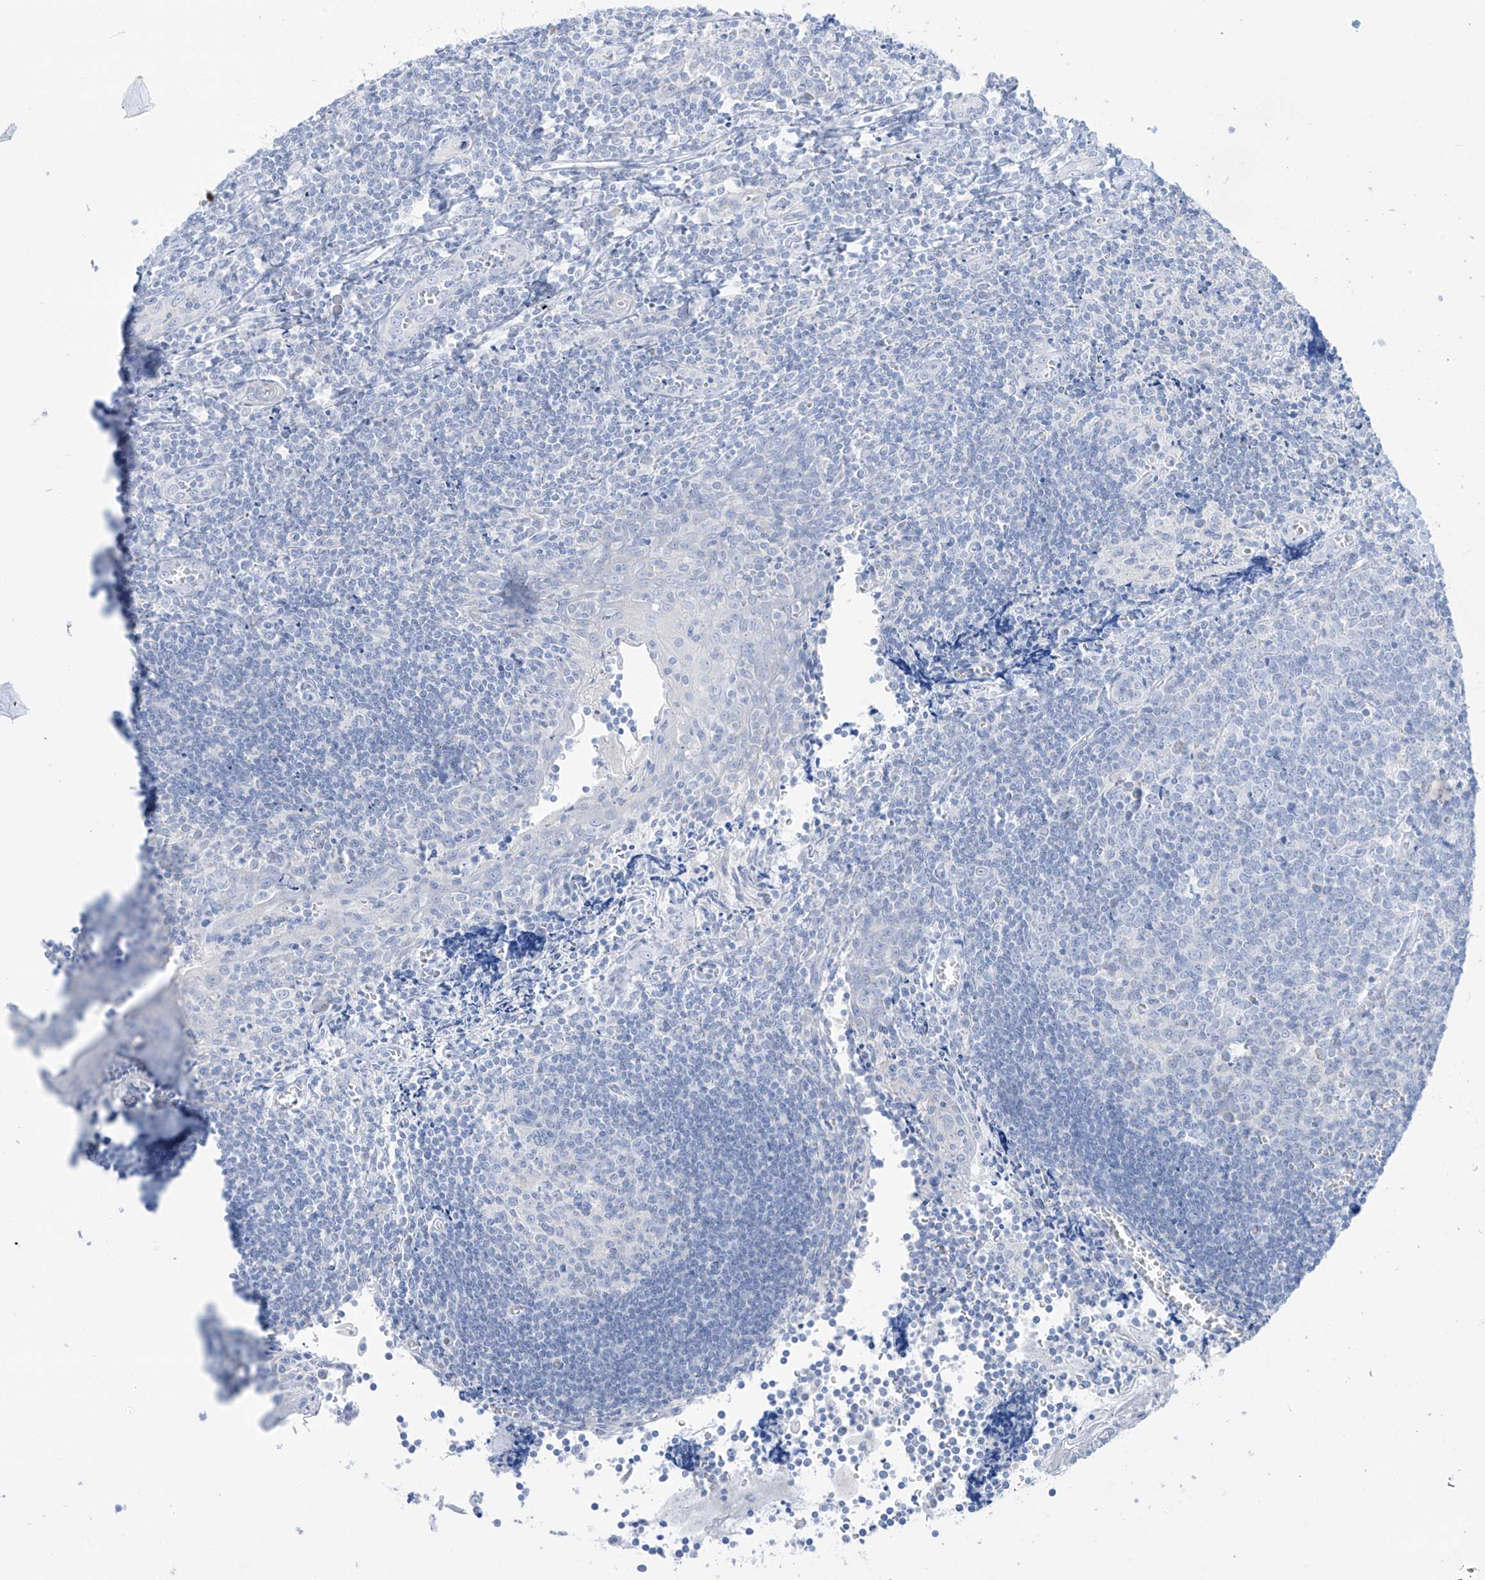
{"staining": {"intensity": "negative", "quantity": "none", "location": "none"}, "tissue": "tonsil", "cell_type": "Germinal center cells", "image_type": "normal", "snomed": [{"axis": "morphology", "description": "Normal tissue, NOS"}, {"axis": "topography", "description": "Tonsil"}], "caption": "Immunohistochemistry (IHC) photomicrograph of benign tonsil stained for a protein (brown), which demonstrates no staining in germinal center cells.", "gene": "SLC26A3", "patient": {"sex": "male", "age": 27}}